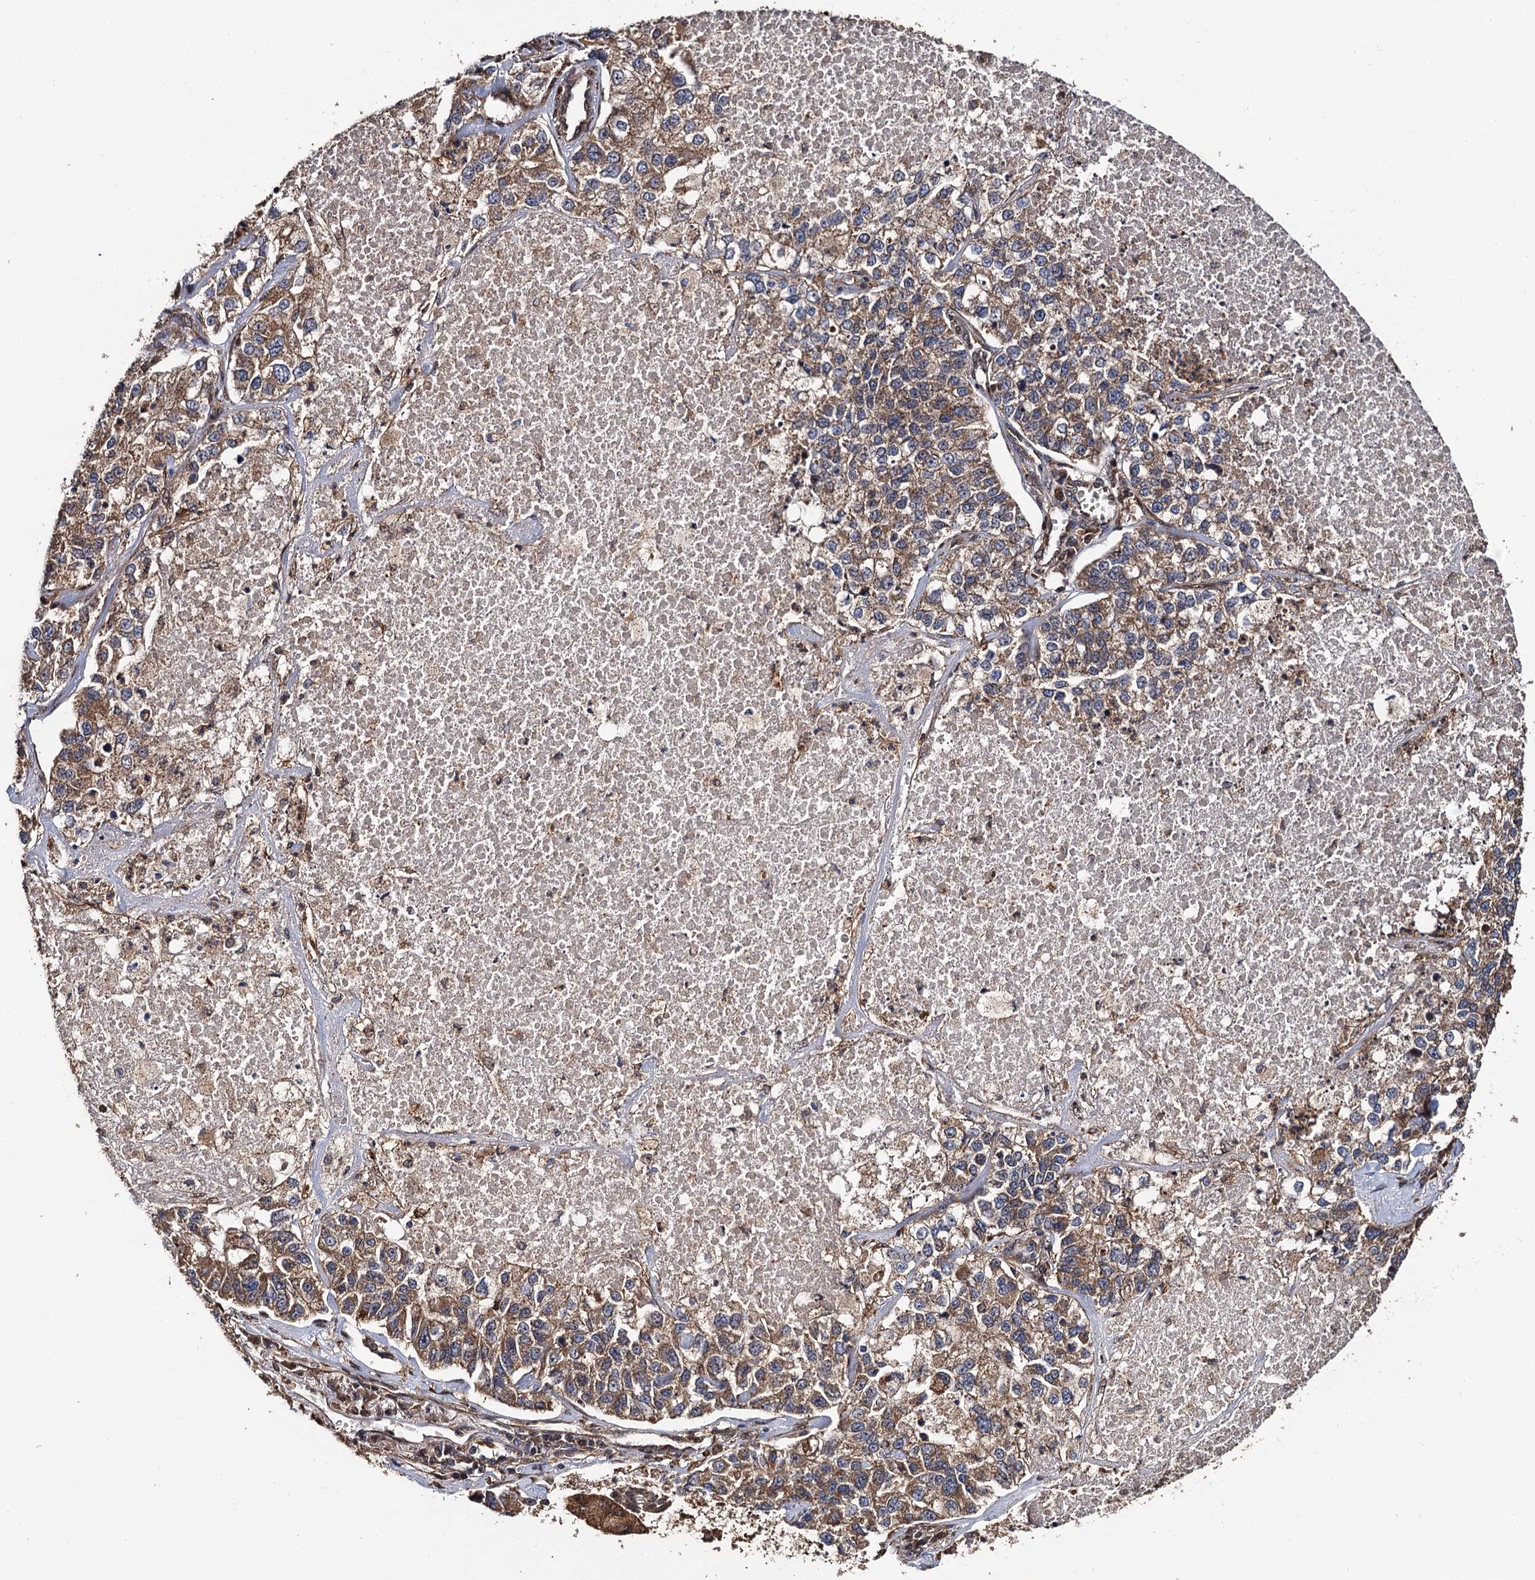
{"staining": {"intensity": "moderate", "quantity": ">75%", "location": "cytoplasmic/membranous"}, "tissue": "lung cancer", "cell_type": "Tumor cells", "image_type": "cancer", "snomed": [{"axis": "morphology", "description": "Adenocarcinoma, NOS"}, {"axis": "topography", "description": "Lung"}], "caption": "Immunohistochemical staining of human lung cancer shows medium levels of moderate cytoplasmic/membranous protein expression in approximately >75% of tumor cells.", "gene": "MIER2", "patient": {"sex": "male", "age": 49}}